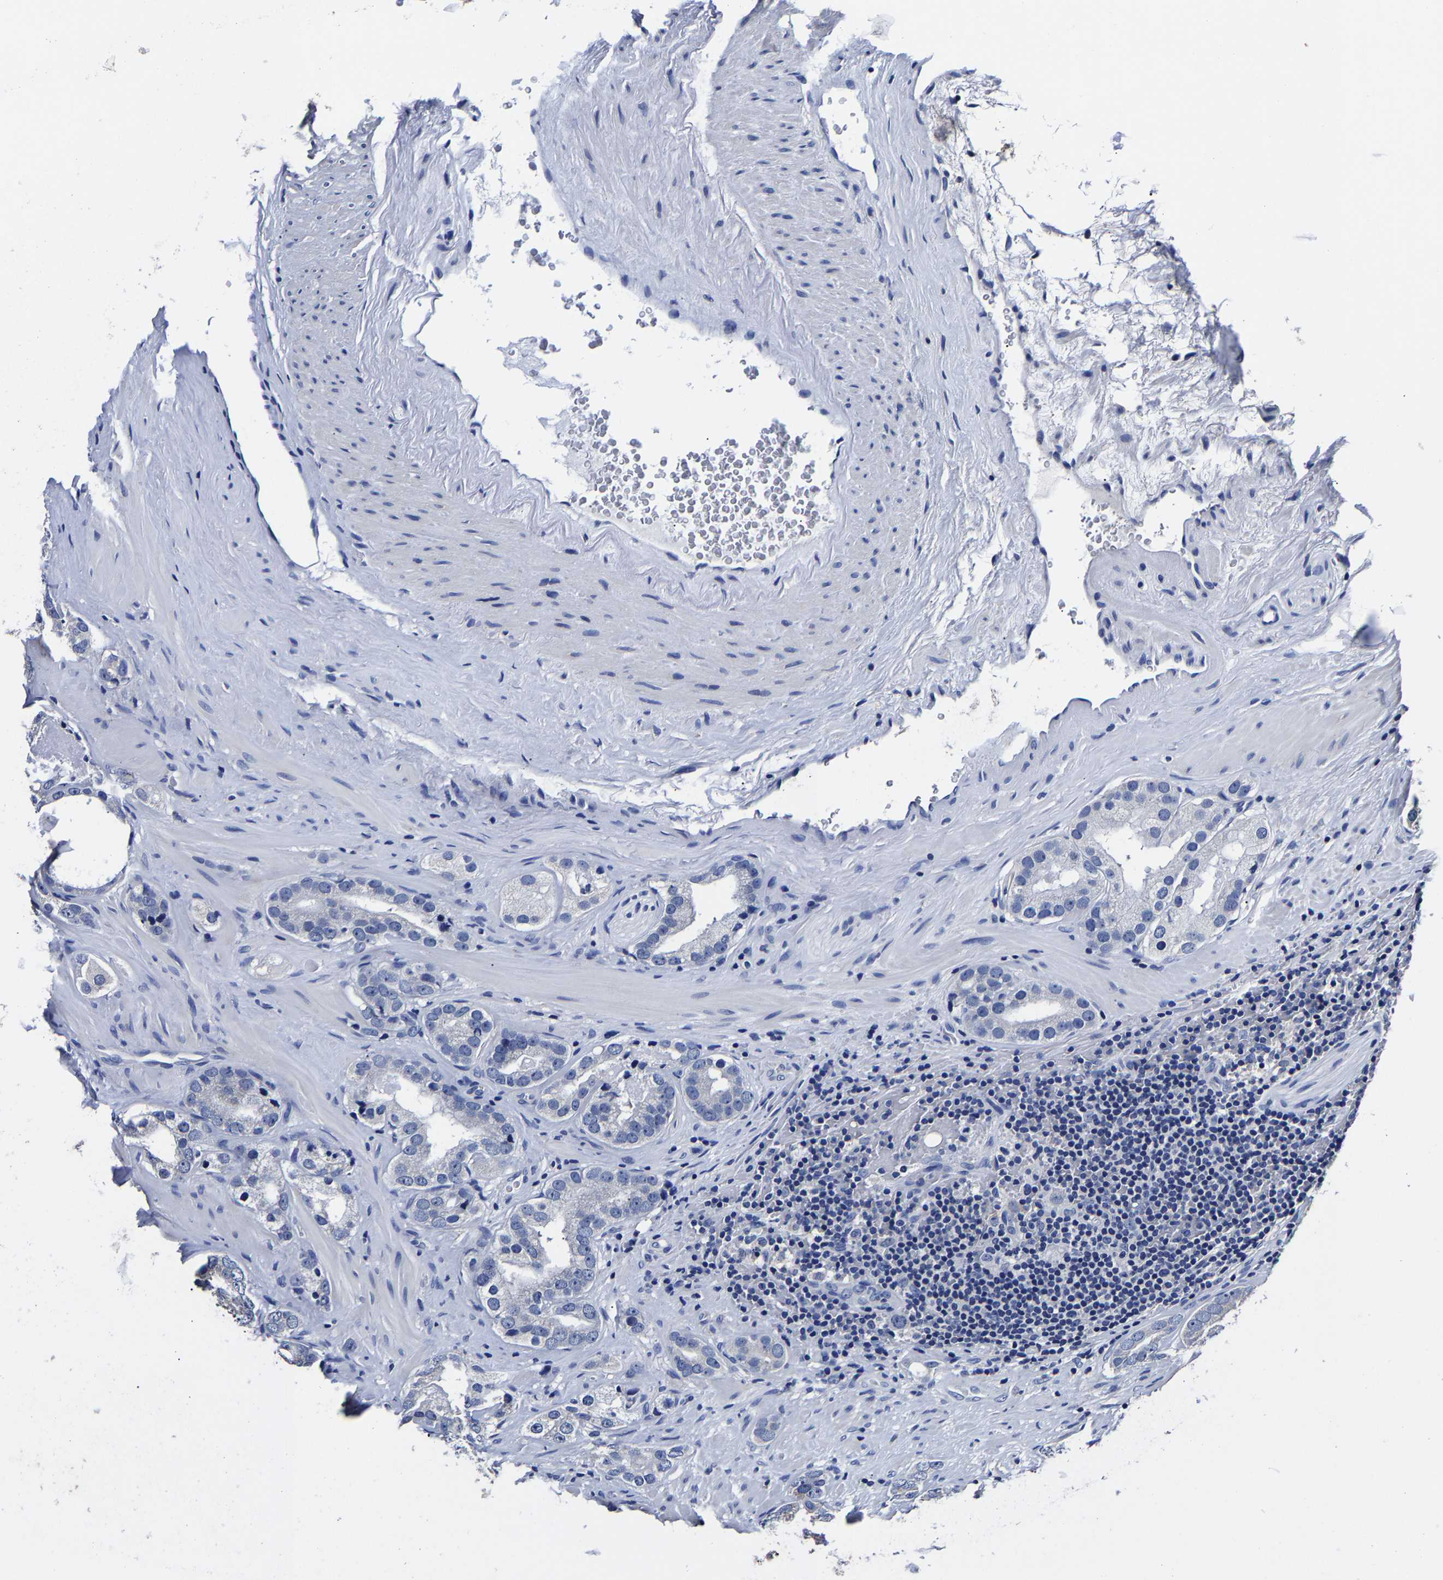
{"staining": {"intensity": "negative", "quantity": "none", "location": "none"}, "tissue": "prostate cancer", "cell_type": "Tumor cells", "image_type": "cancer", "snomed": [{"axis": "morphology", "description": "Adenocarcinoma, High grade"}, {"axis": "topography", "description": "Prostate"}], "caption": "Protein analysis of prostate cancer shows no significant expression in tumor cells. Nuclei are stained in blue.", "gene": "AKAP4", "patient": {"sex": "male", "age": 63}}